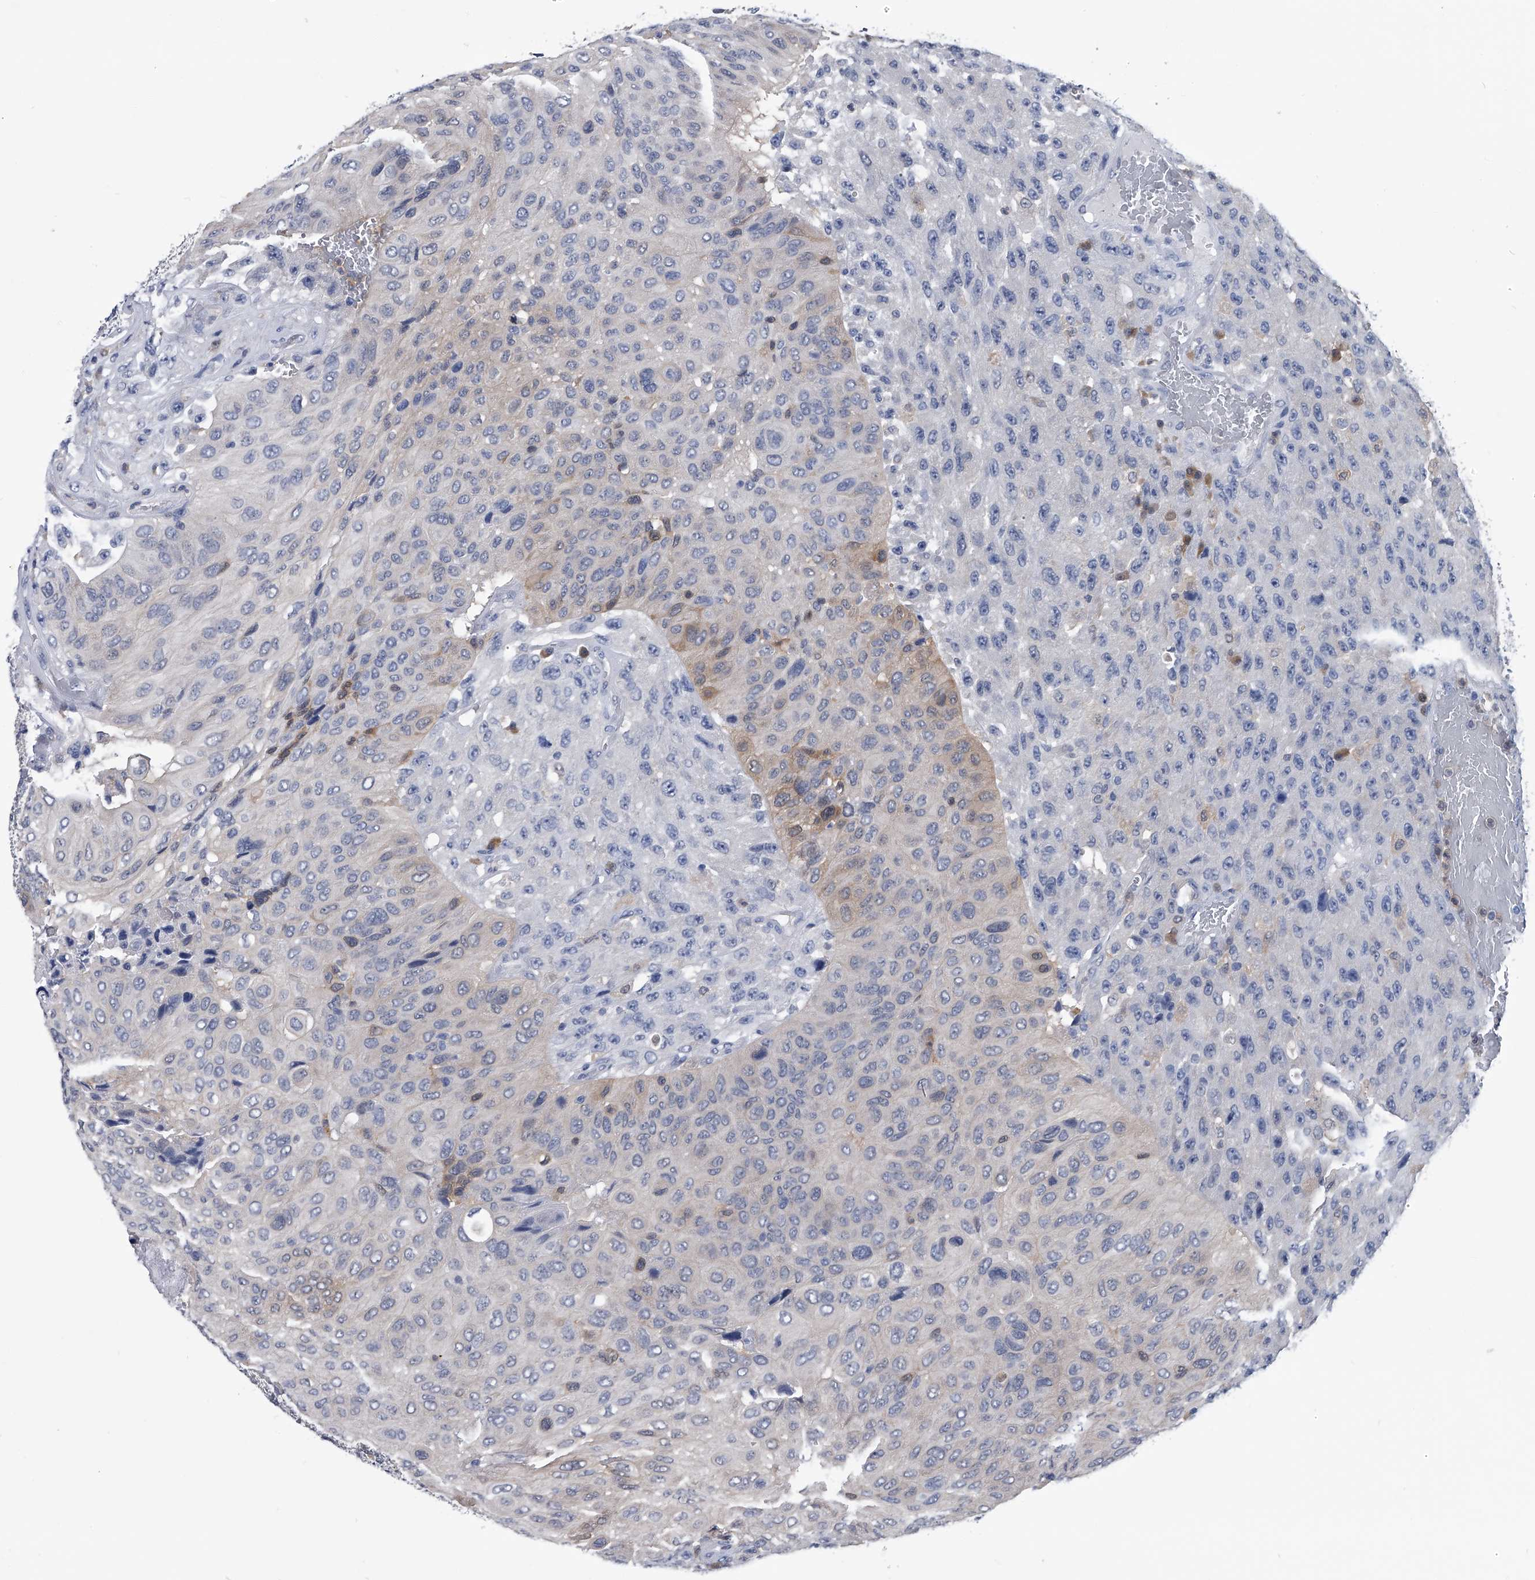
{"staining": {"intensity": "weak", "quantity": "25%-75%", "location": "cytoplasmic/membranous"}, "tissue": "urothelial cancer", "cell_type": "Tumor cells", "image_type": "cancer", "snomed": [{"axis": "morphology", "description": "Urothelial carcinoma, High grade"}, {"axis": "topography", "description": "Urinary bladder"}], "caption": "Protein staining of urothelial cancer tissue exhibits weak cytoplasmic/membranous expression in about 25%-75% of tumor cells.", "gene": "PDXK", "patient": {"sex": "male", "age": 66}}